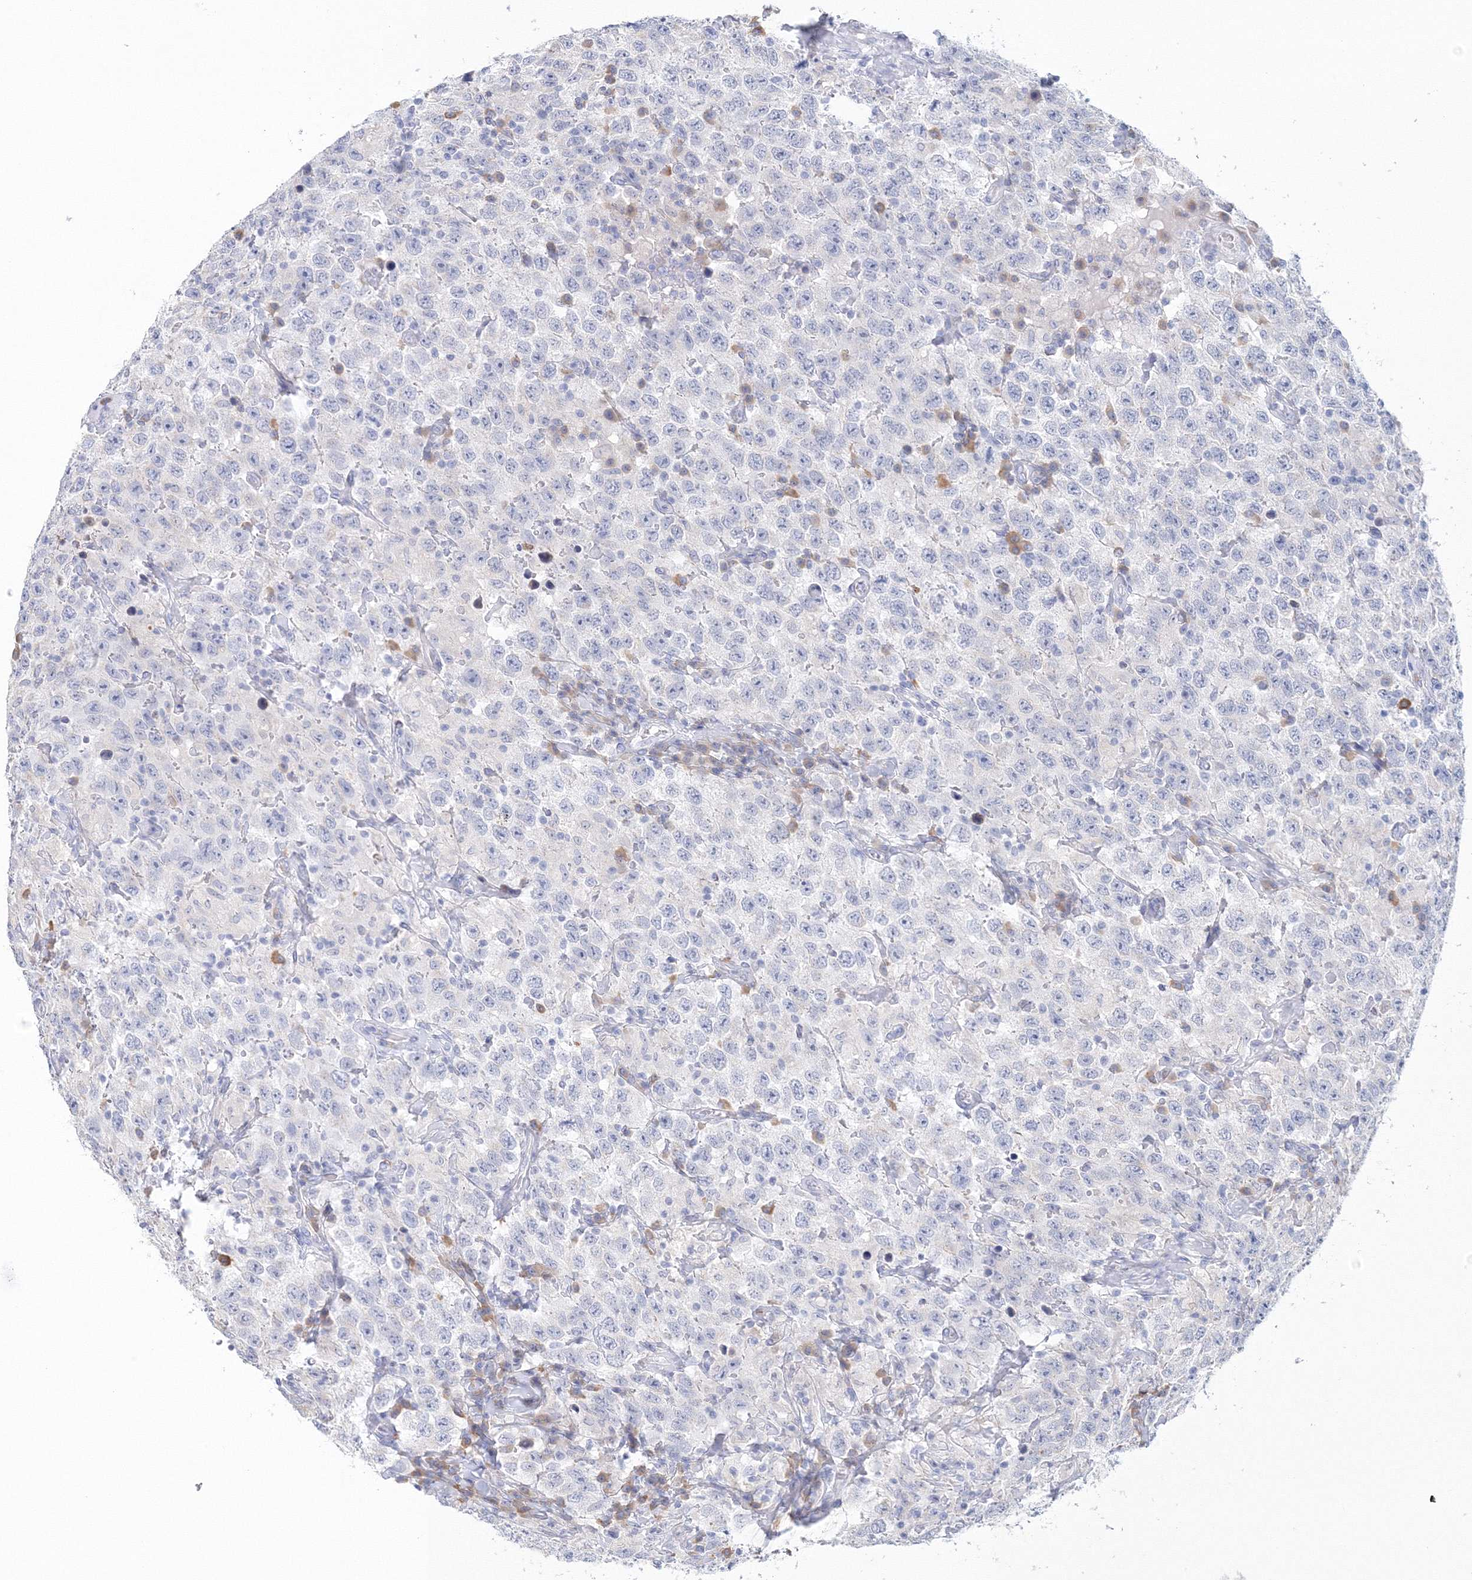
{"staining": {"intensity": "negative", "quantity": "none", "location": "none"}, "tissue": "testis cancer", "cell_type": "Tumor cells", "image_type": "cancer", "snomed": [{"axis": "morphology", "description": "Seminoma, NOS"}, {"axis": "topography", "description": "Testis"}], "caption": "An image of human seminoma (testis) is negative for staining in tumor cells.", "gene": "VSIG1", "patient": {"sex": "male", "age": 41}}